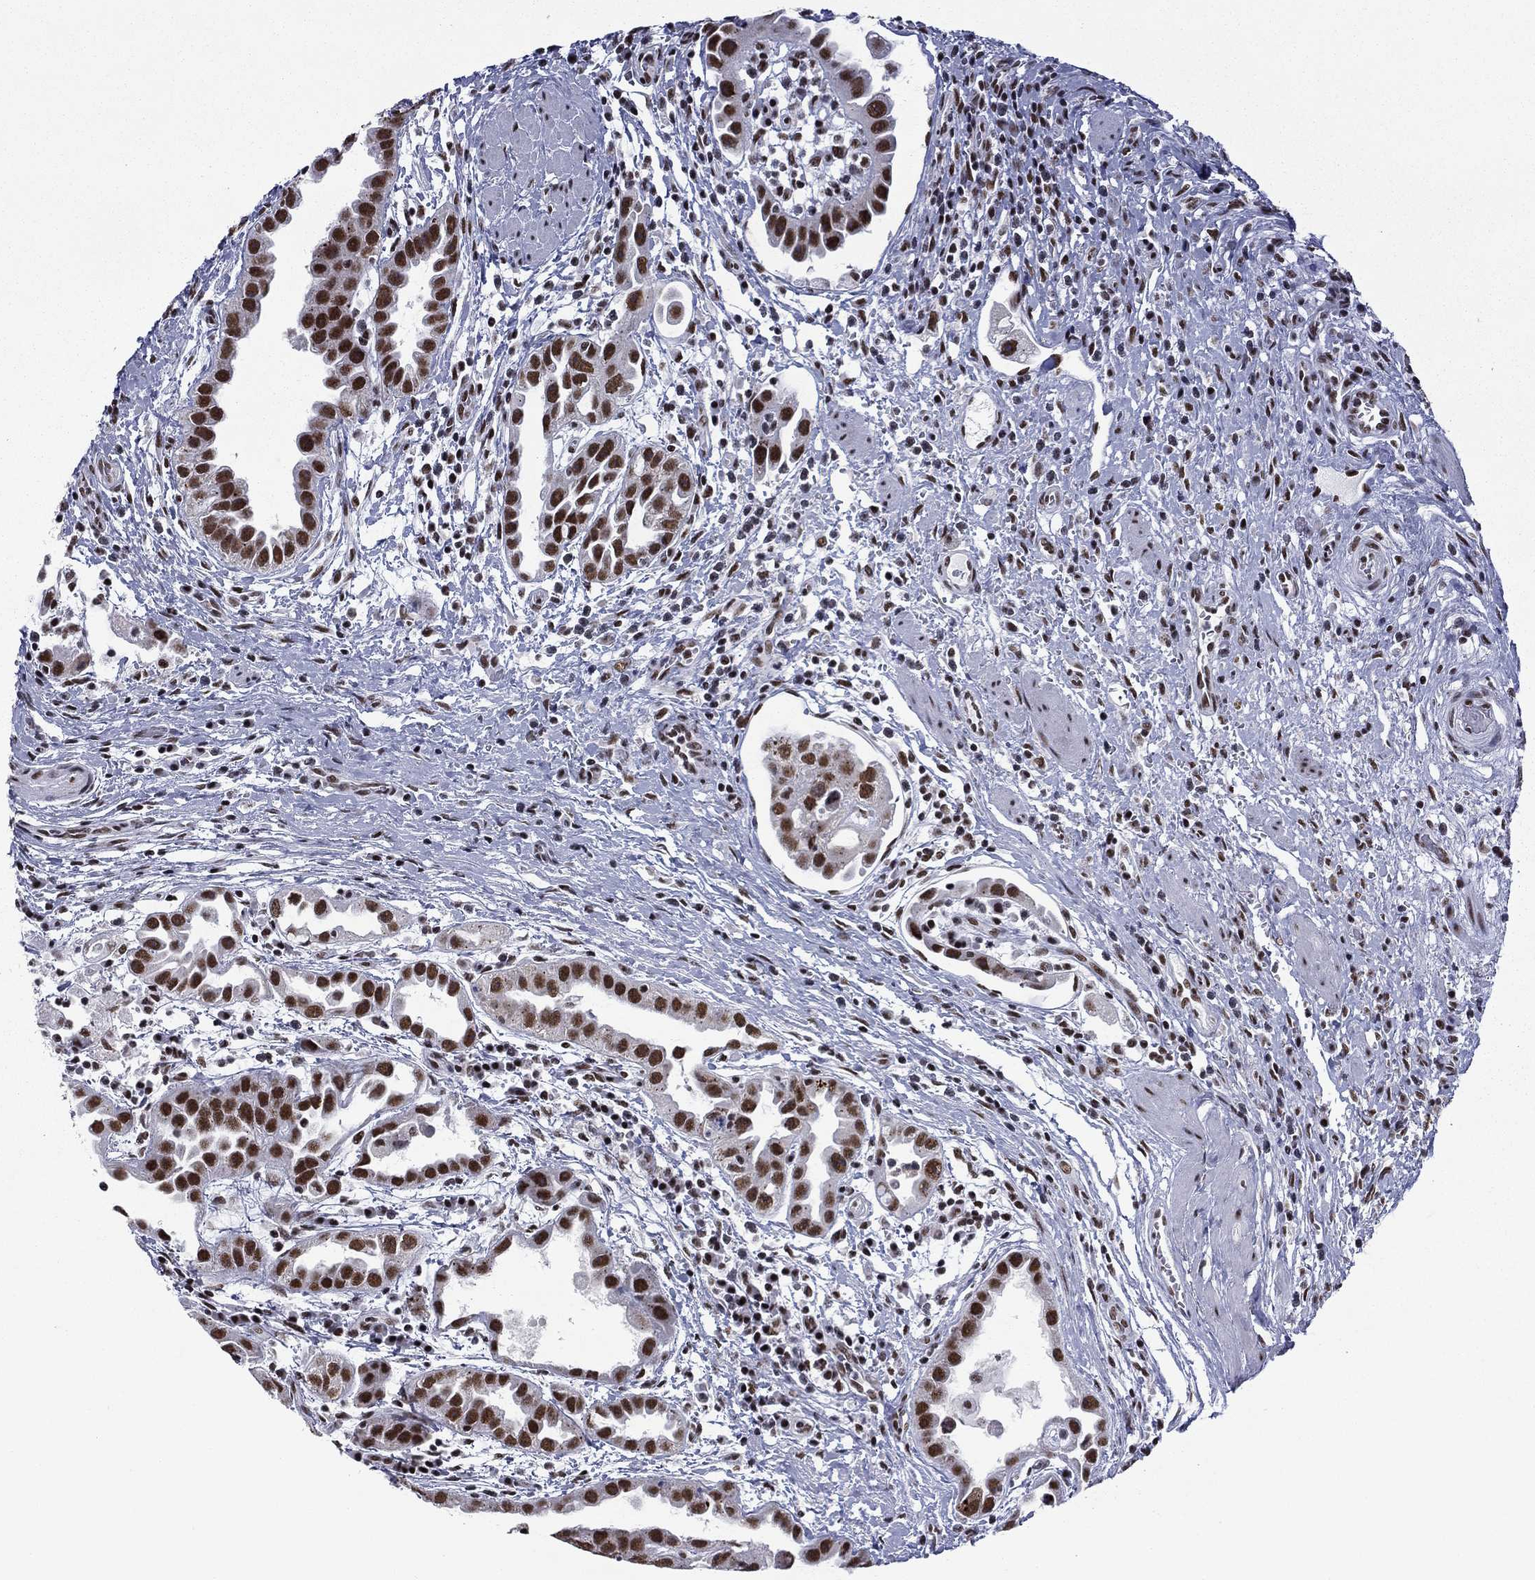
{"staining": {"intensity": "strong", "quantity": ">75%", "location": "nuclear"}, "tissue": "urothelial cancer", "cell_type": "Tumor cells", "image_type": "cancer", "snomed": [{"axis": "morphology", "description": "Urothelial carcinoma, High grade"}, {"axis": "topography", "description": "Urinary bladder"}], "caption": "Human urothelial carcinoma (high-grade) stained for a protein (brown) shows strong nuclear positive expression in about >75% of tumor cells.", "gene": "ETV5", "patient": {"sex": "female", "age": 41}}